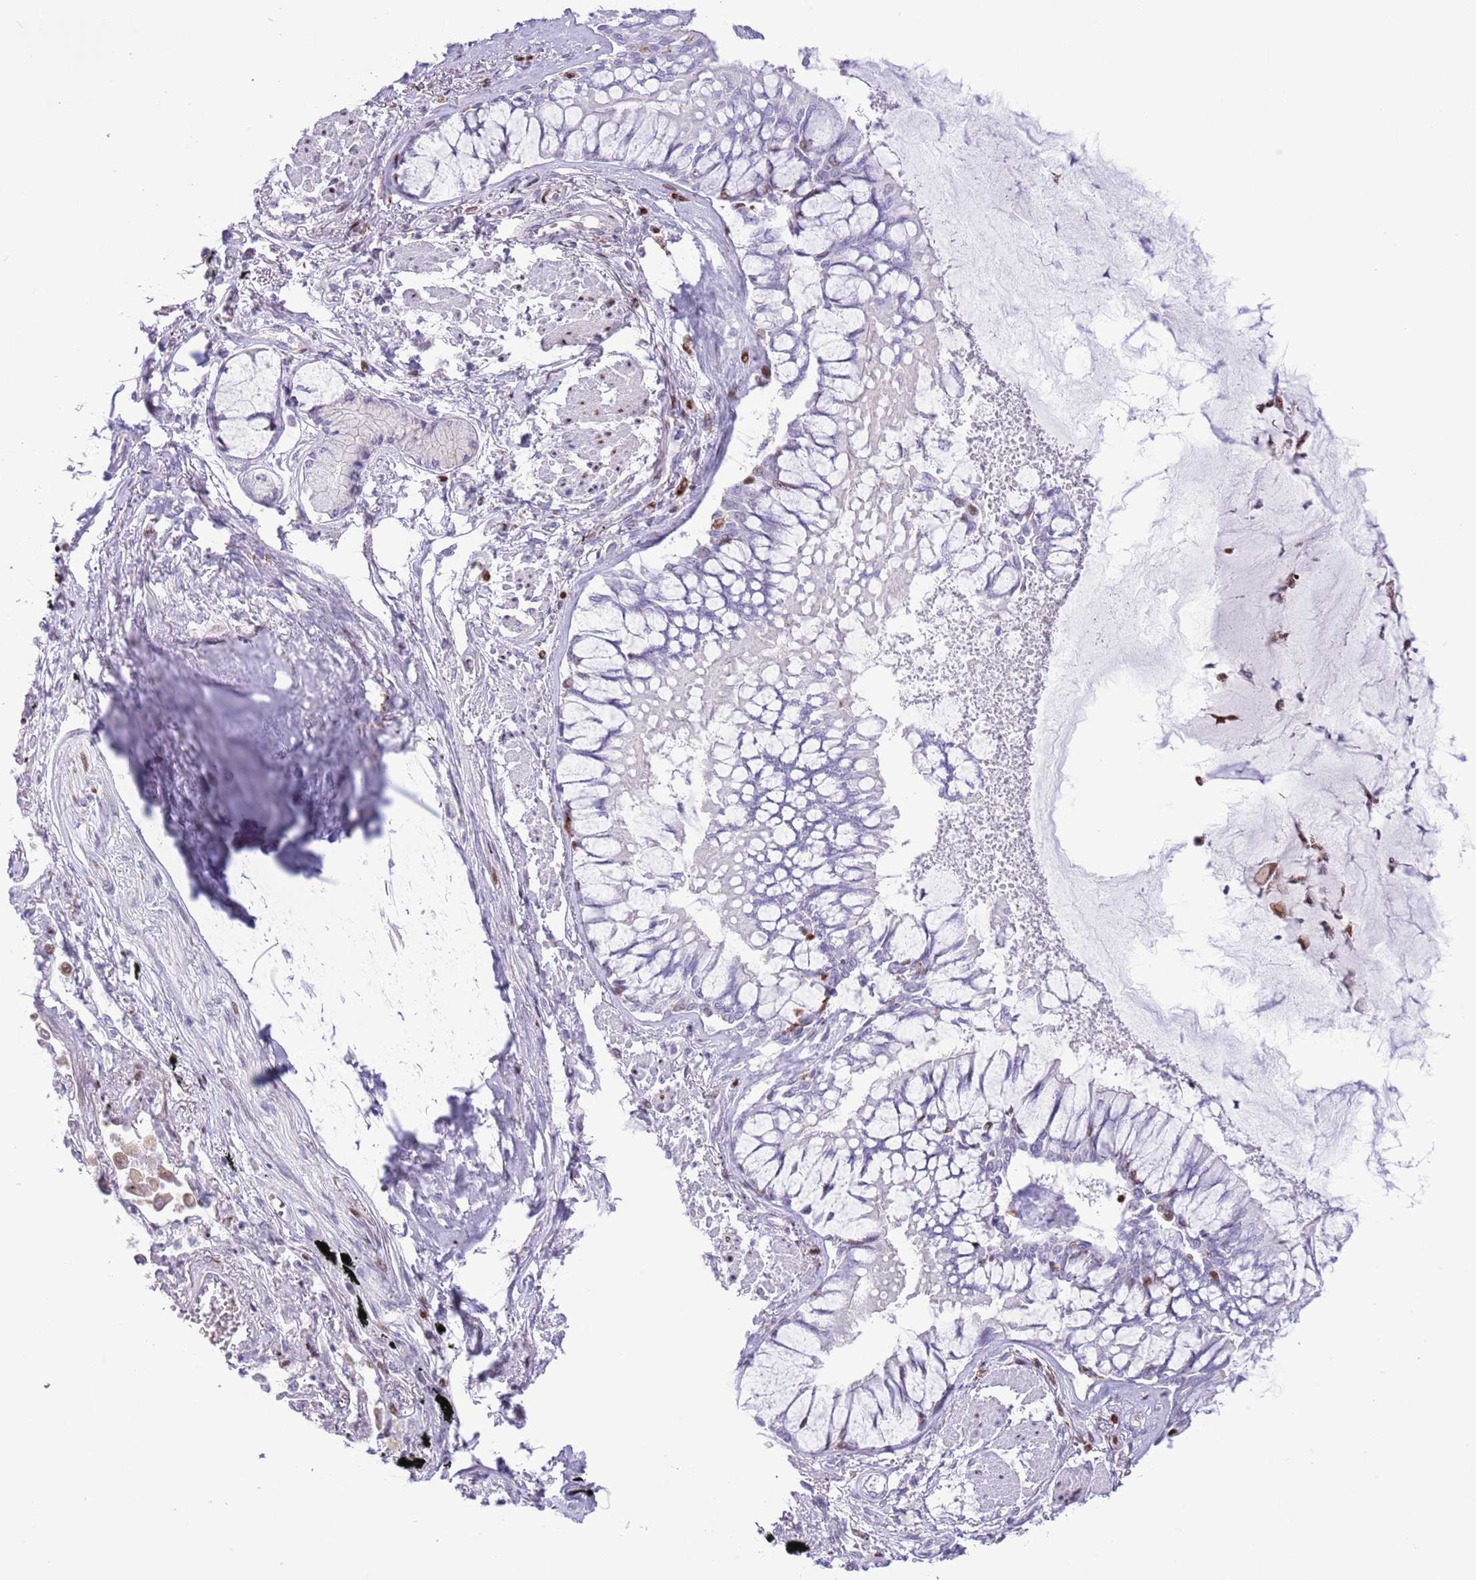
{"staining": {"intensity": "negative", "quantity": "none", "location": "none"}, "tissue": "lung cancer", "cell_type": "Tumor cells", "image_type": "cancer", "snomed": [{"axis": "morphology", "description": "Adenocarcinoma, NOS"}, {"axis": "topography", "description": "Lung"}], "caption": "IHC of human lung adenocarcinoma displays no staining in tumor cells.", "gene": "ANO8", "patient": {"sex": "male", "age": 67}}